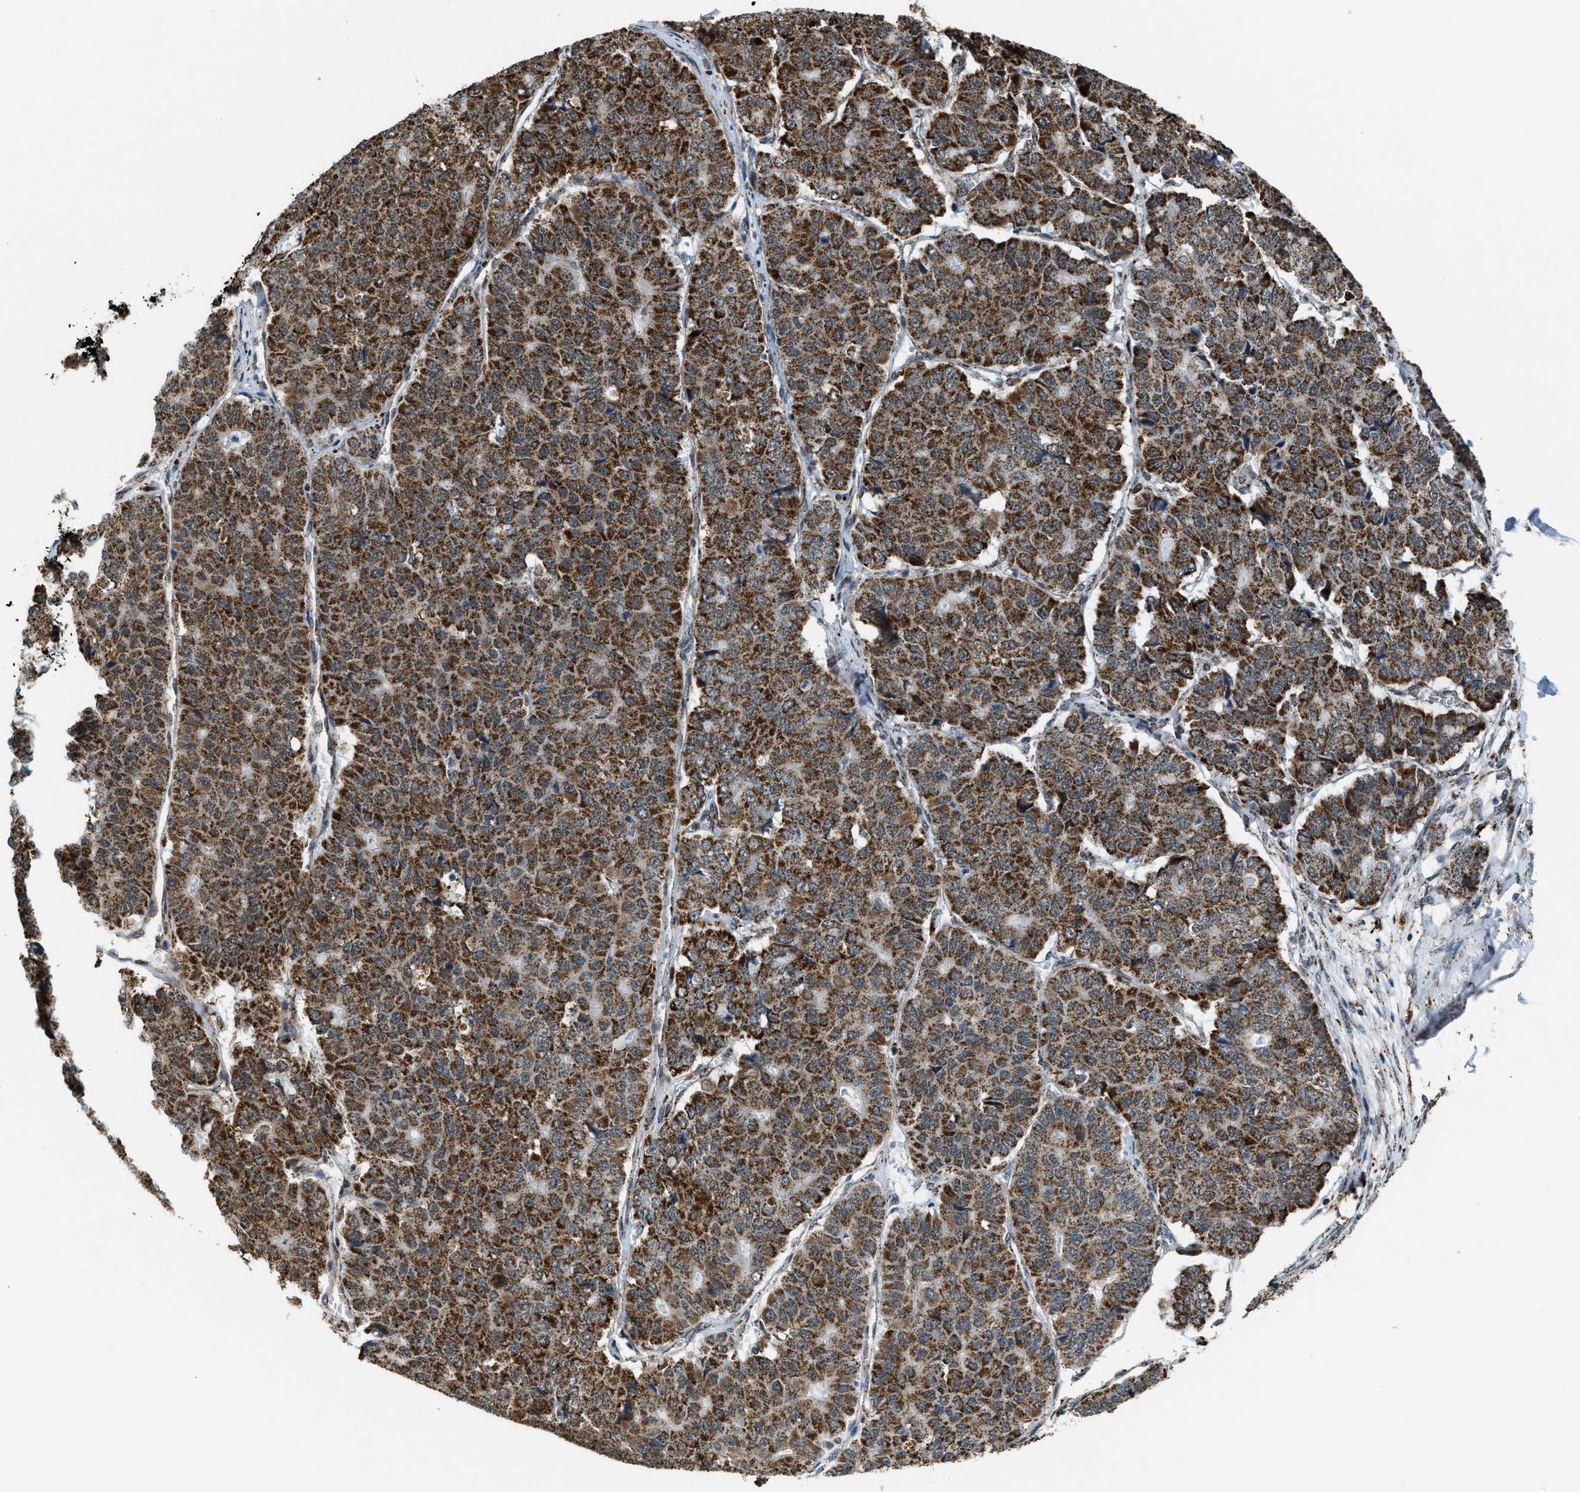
{"staining": {"intensity": "strong", "quantity": ">75%", "location": "cytoplasmic/membranous"}, "tissue": "pancreatic cancer", "cell_type": "Tumor cells", "image_type": "cancer", "snomed": [{"axis": "morphology", "description": "Adenocarcinoma, NOS"}, {"axis": "topography", "description": "Pancreas"}], "caption": "Strong cytoplasmic/membranous staining is identified in about >75% of tumor cells in pancreatic cancer (adenocarcinoma).", "gene": "HIBADH", "patient": {"sex": "male", "age": 50}}